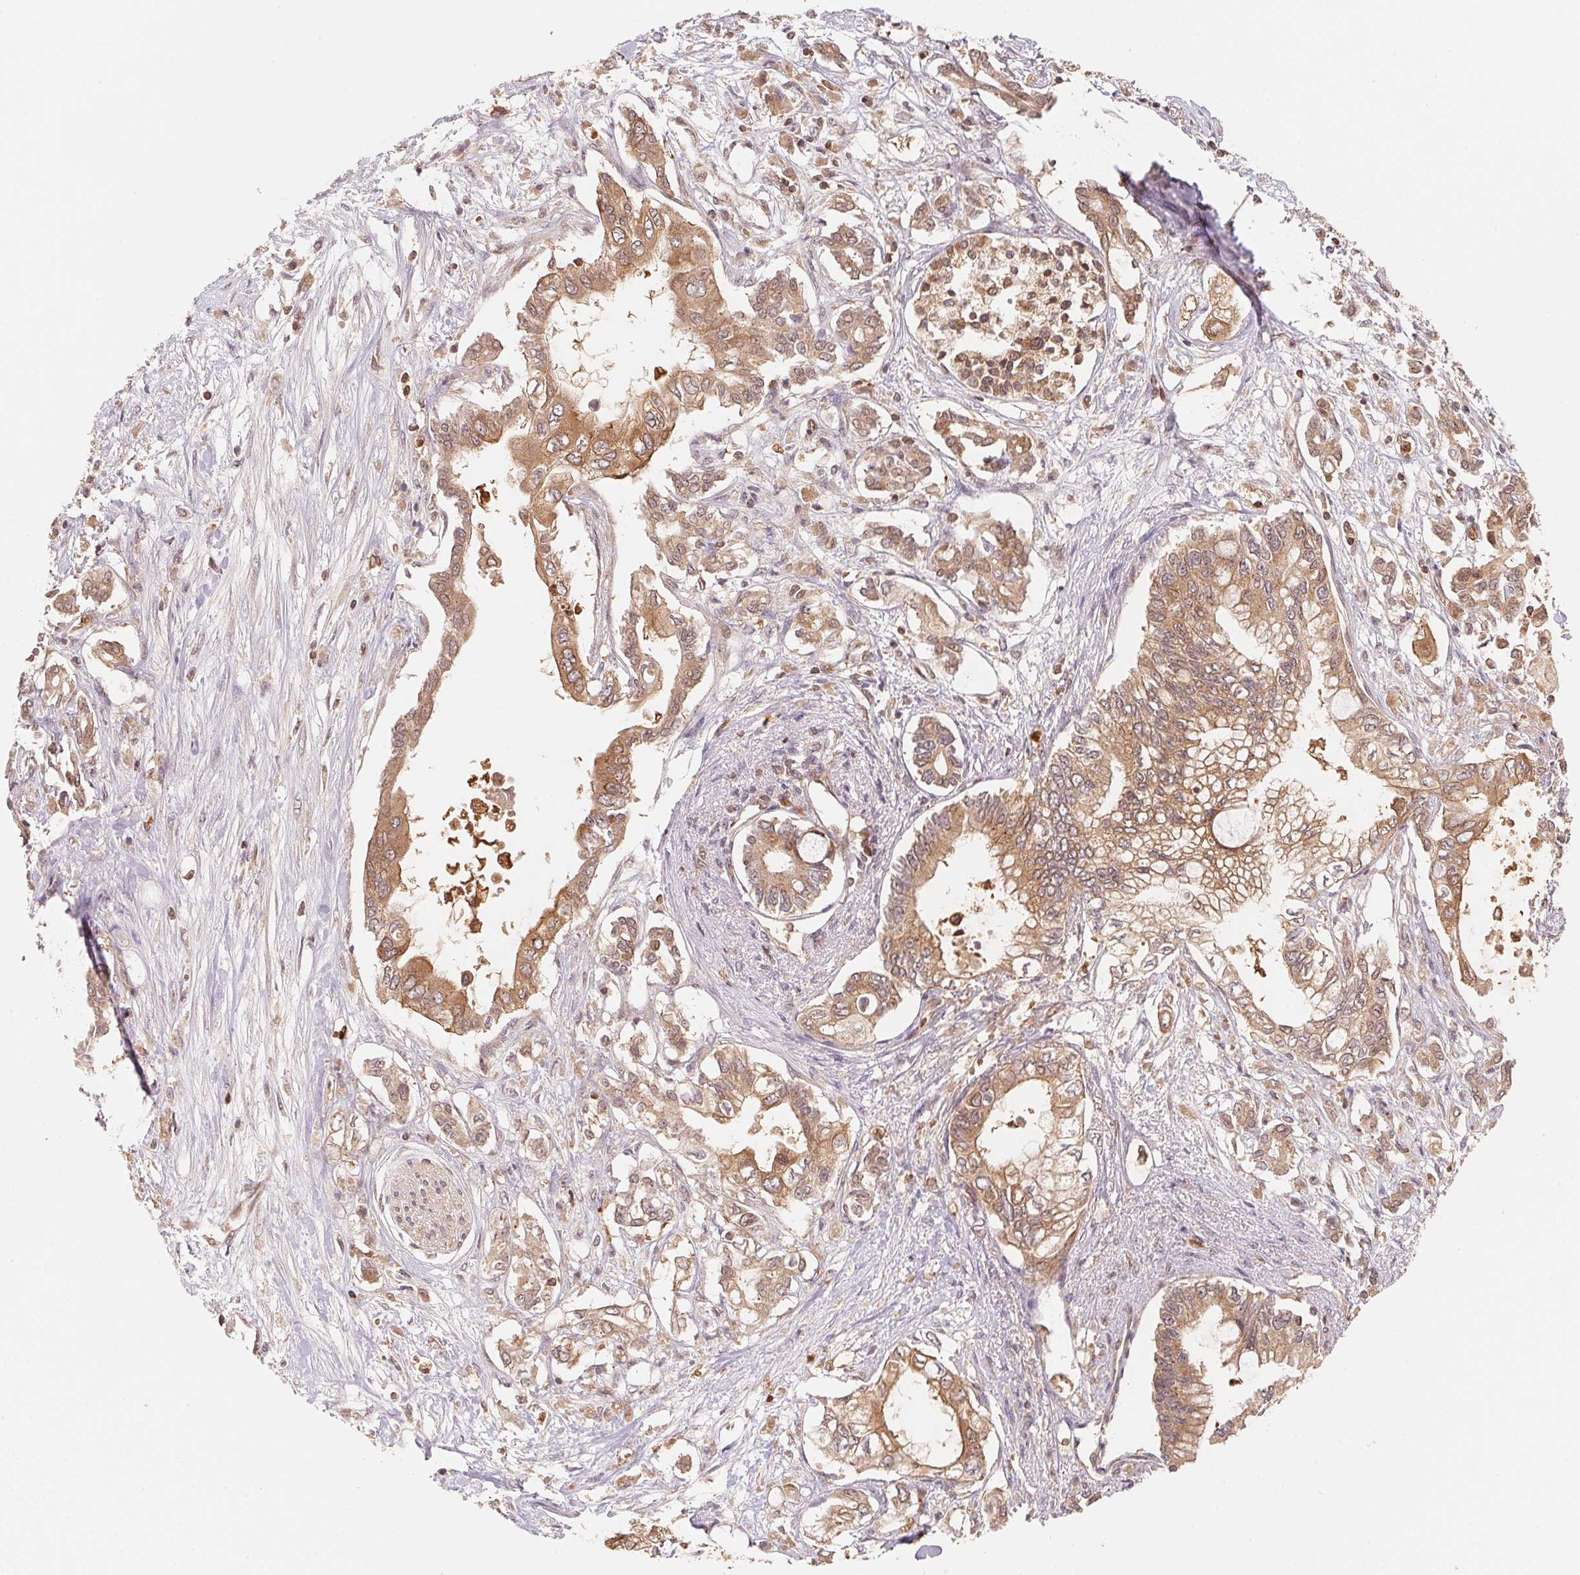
{"staining": {"intensity": "moderate", "quantity": ">75%", "location": "cytoplasmic/membranous,nuclear"}, "tissue": "pancreatic cancer", "cell_type": "Tumor cells", "image_type": "cancer", "snomed": [{"axis": "morphology", "description": "Adenocarcinoma, NOS"}, {"axis": "topography", "description": "Pancreas"}], "caption": "Pancreatic cancer (adenocarcinoma) was stained to show a protein in brown. There is medium levels of moderate cytoplasmic/membranous and nuclear positivity in about >75% of tumor cells. Nuclei are stained in blue.", "gene": "CCDC102B", "patient": {"sex": "female", "age": 63}}